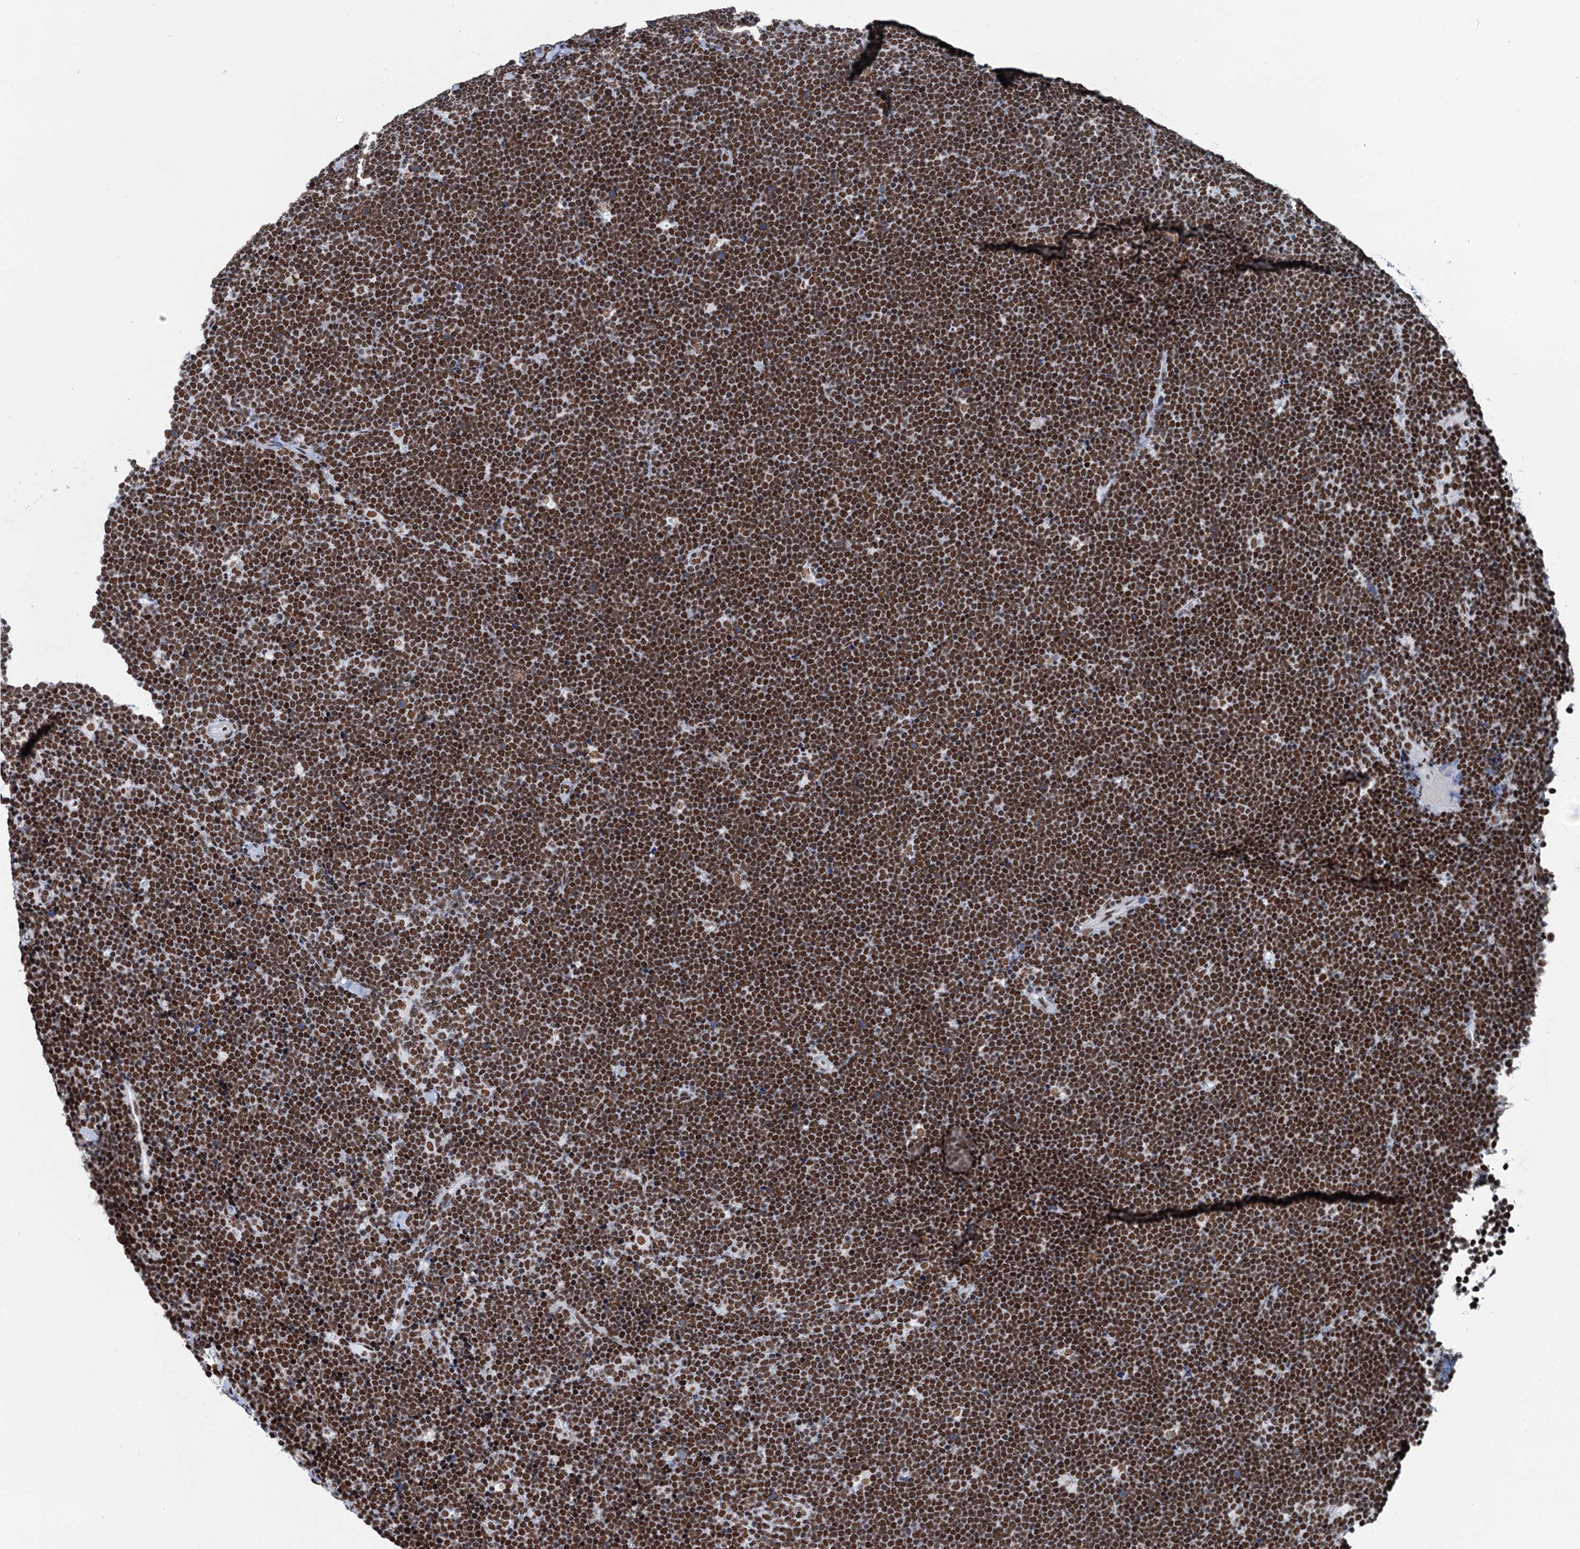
{"staining": {"intensity": "strong", "quantity": ">75%", "location": "nuclear"}, "tissue": "lymphoma", "cell_type": "Tumor cells", "image_type": "cancer", "snomed": [{"axis": "morphology", "description": "Malignant lymphoma, non-Hodgkin's type, High grade"}, {"axis": "topography", "description": "Lymph node"}], "caption": "Human lymphoma stained with a brown dye demonstrates strong nuclear positive staining in about >75% of tumor cells.", "gene": "SLTM", "patient": {"sex": "male", "age": 13}}